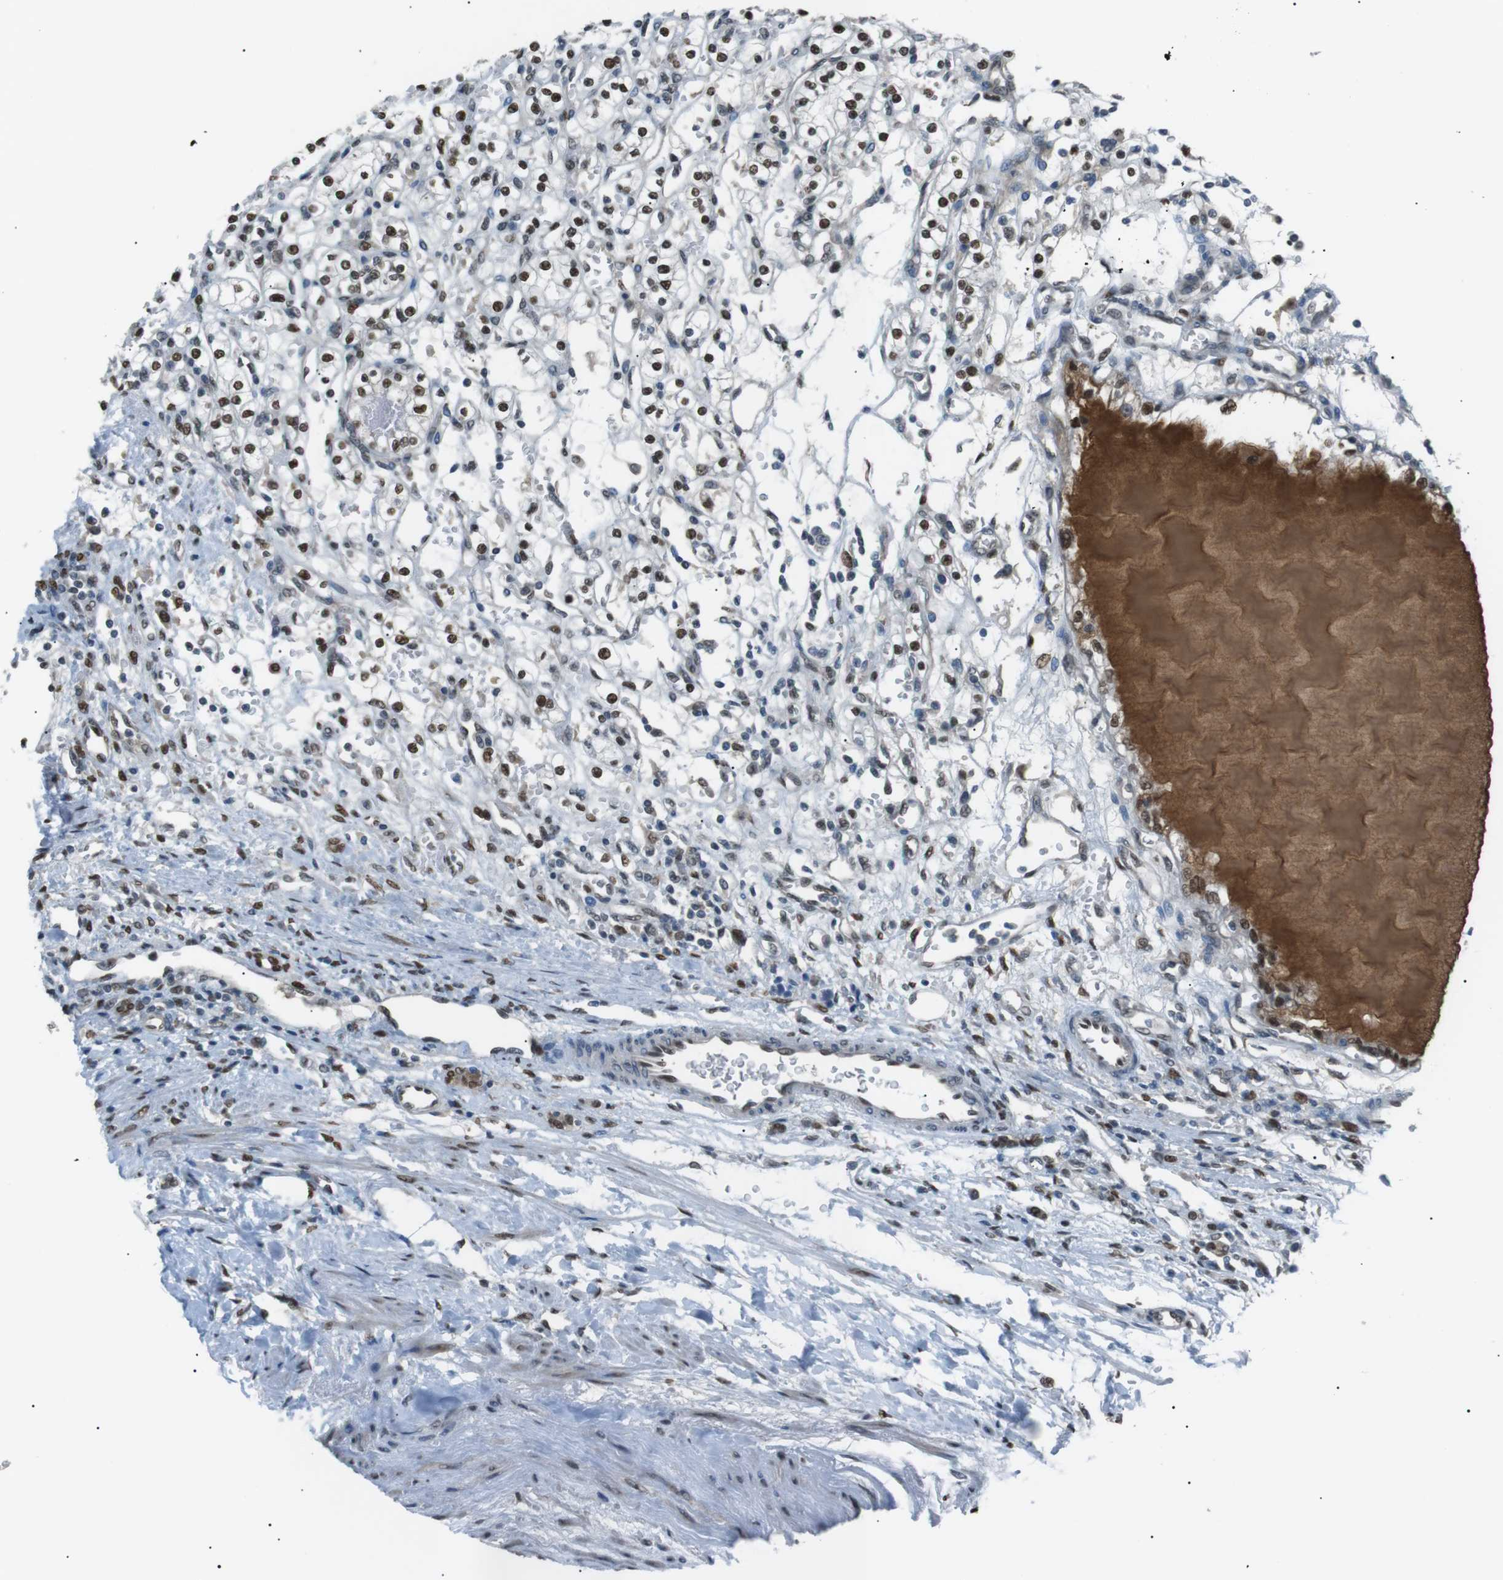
{"staining": {"intensity": "moderate", "quantity": ">75%", "location": "nuclear"}, "tissue": "renal cancer", "cell_type": "Tumor cells", "image_type": "cancer", "snomed": [{"axis": "morphology", "description": "Normal tissue, NOS"}, {"axis": "morphology", "description": "Adenocarcinoma, NOS"}, {"axis": "topography", "description": "Kidney"}], "caption": "The immunohistochemical stain labels moderate nuclear positivity in tumor cells of renal cancer tissue.", "gene": "SRPK2", "patient": {"sex": "female", "age": 55}}